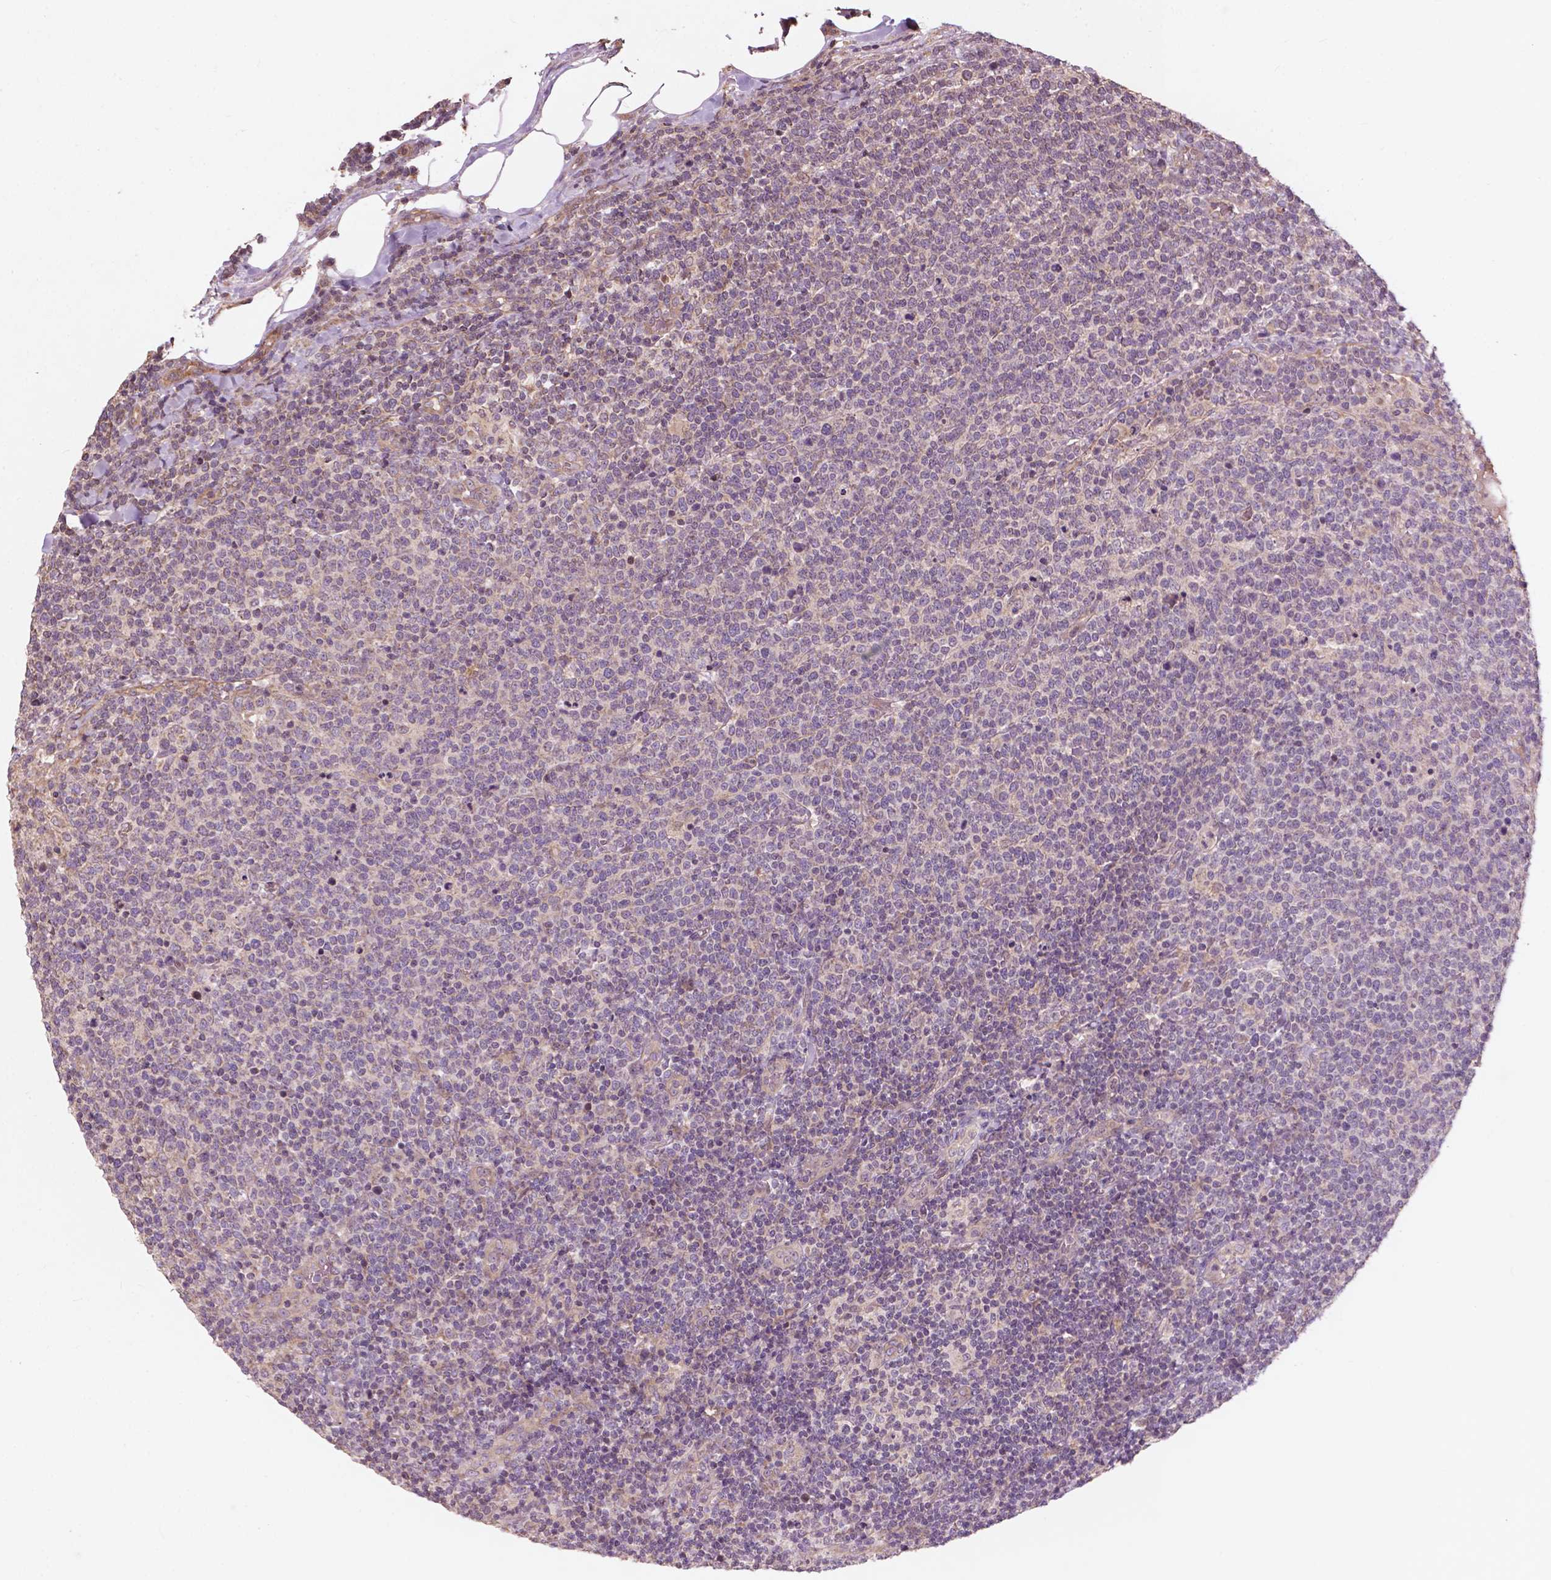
{"staining": {"intensity": "negative", "quantity": "none", "location": "none"}, "tissue": "lymphoma", "cell_type": "Tumor cells", "image_type": "cancer", "snomed": [{"axis": "morphology", "description": "Malignant lymphoma, non-Hodgkin's type, High grade"}, {"axis": "topography", "description": "Lymph node"}], "caption": "This is an IHC image of human malignant lymphoma, non-Hodgkin's type (high-grade). There is no positivity in tumor cells.", "gene": "CDC42BPA", "patient": {"sex": "male", "age": 61}}